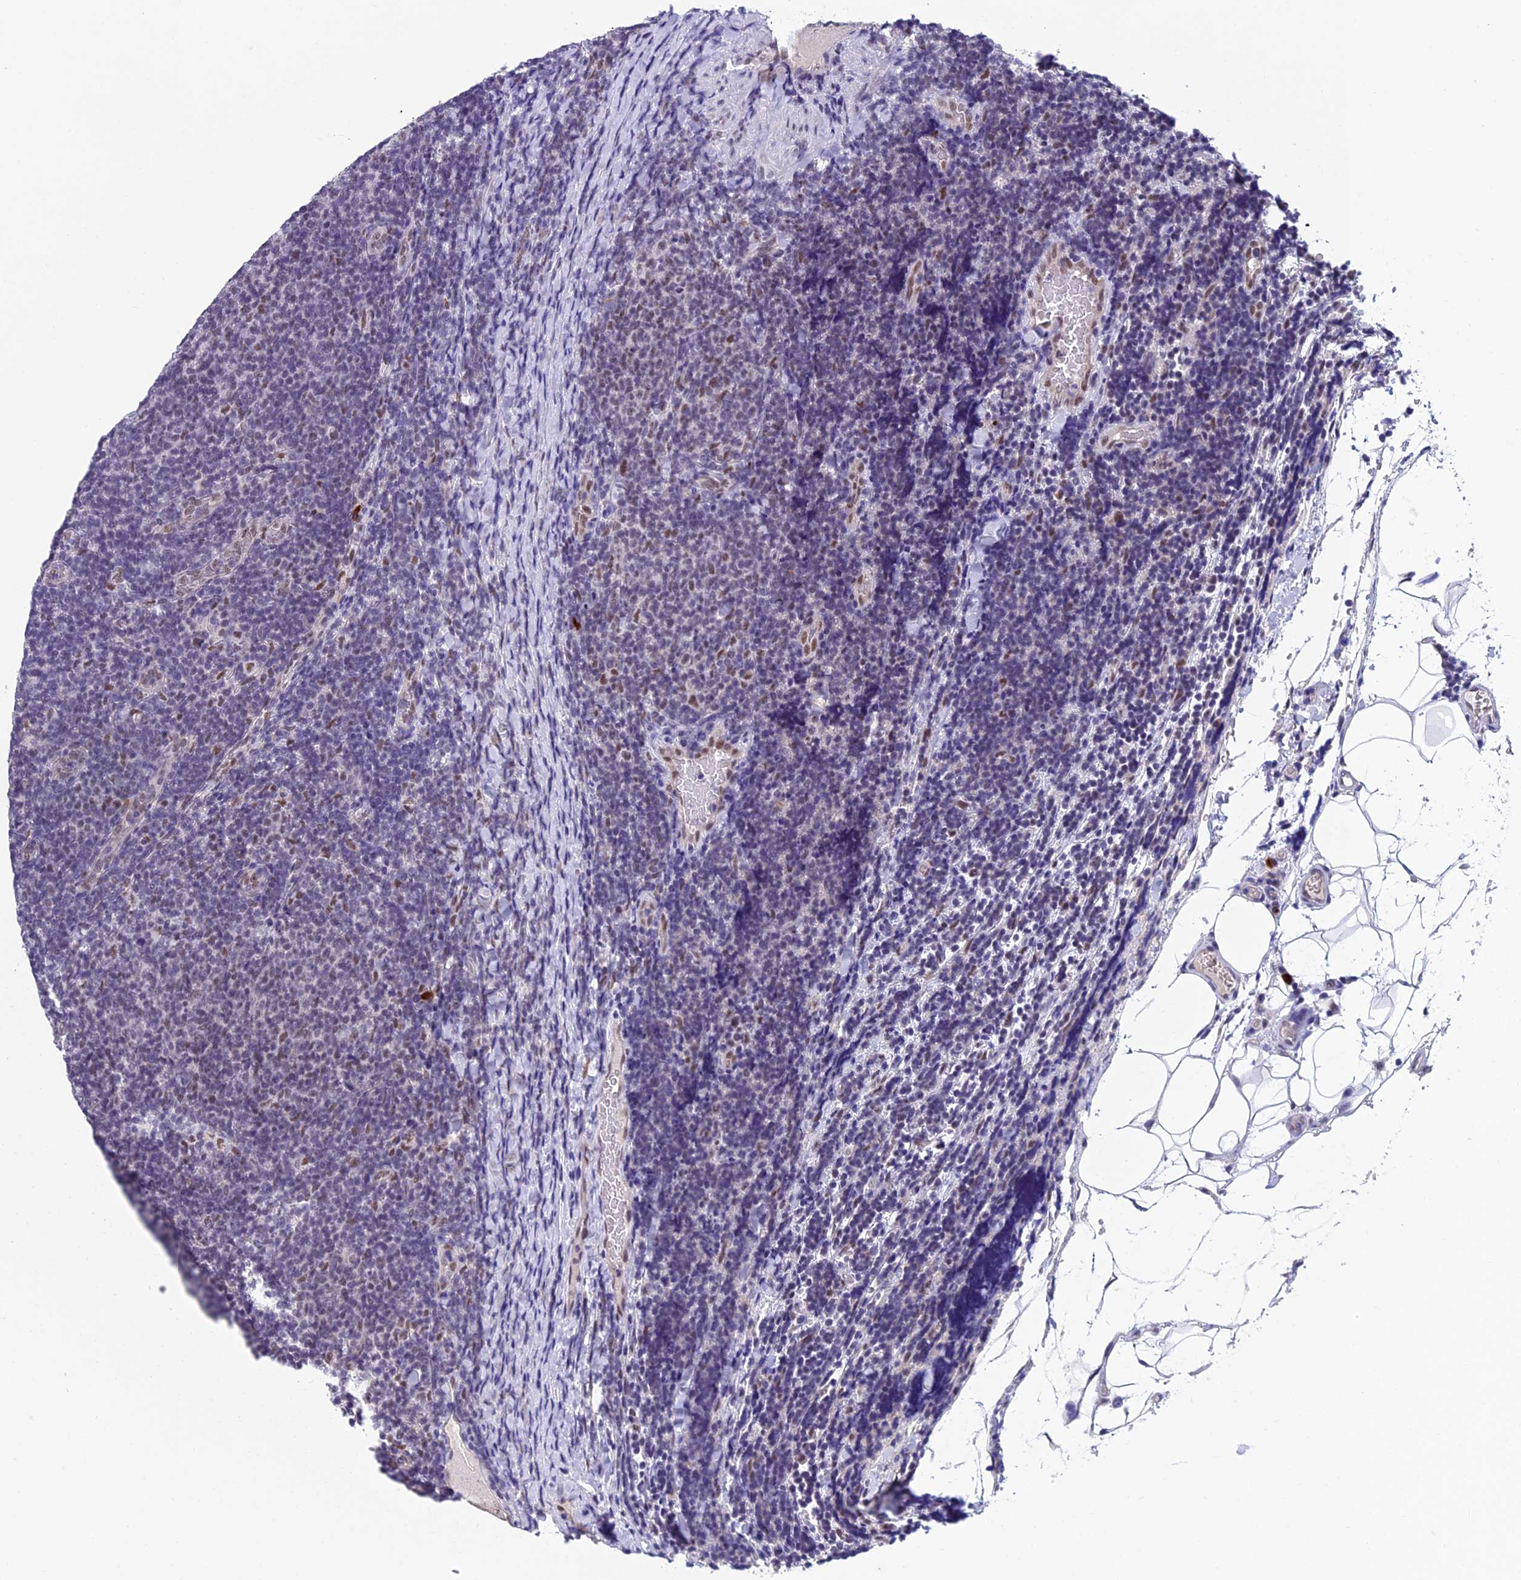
{"staining": {"intensity": "weak", "quantity": "<25%", "location": "nuclear"}, "tissue": "lymphoma", "cell_type": "Tumor cells", "image_type": "cancer", "snomed": [{"axis": "morphology", "description": "Malignant lymphoma, non-Hodgkin's type, Low grade"}, {"axis": "topography", "description": "Lymph node"}], "caption": "Protein analysis of malignant lymphoma, non-Hodgkin's type (low-grade) reveals no significant staining in tumor cells.", "gene": "RNF40", "patient": {"sex": "male", "age": 66}}